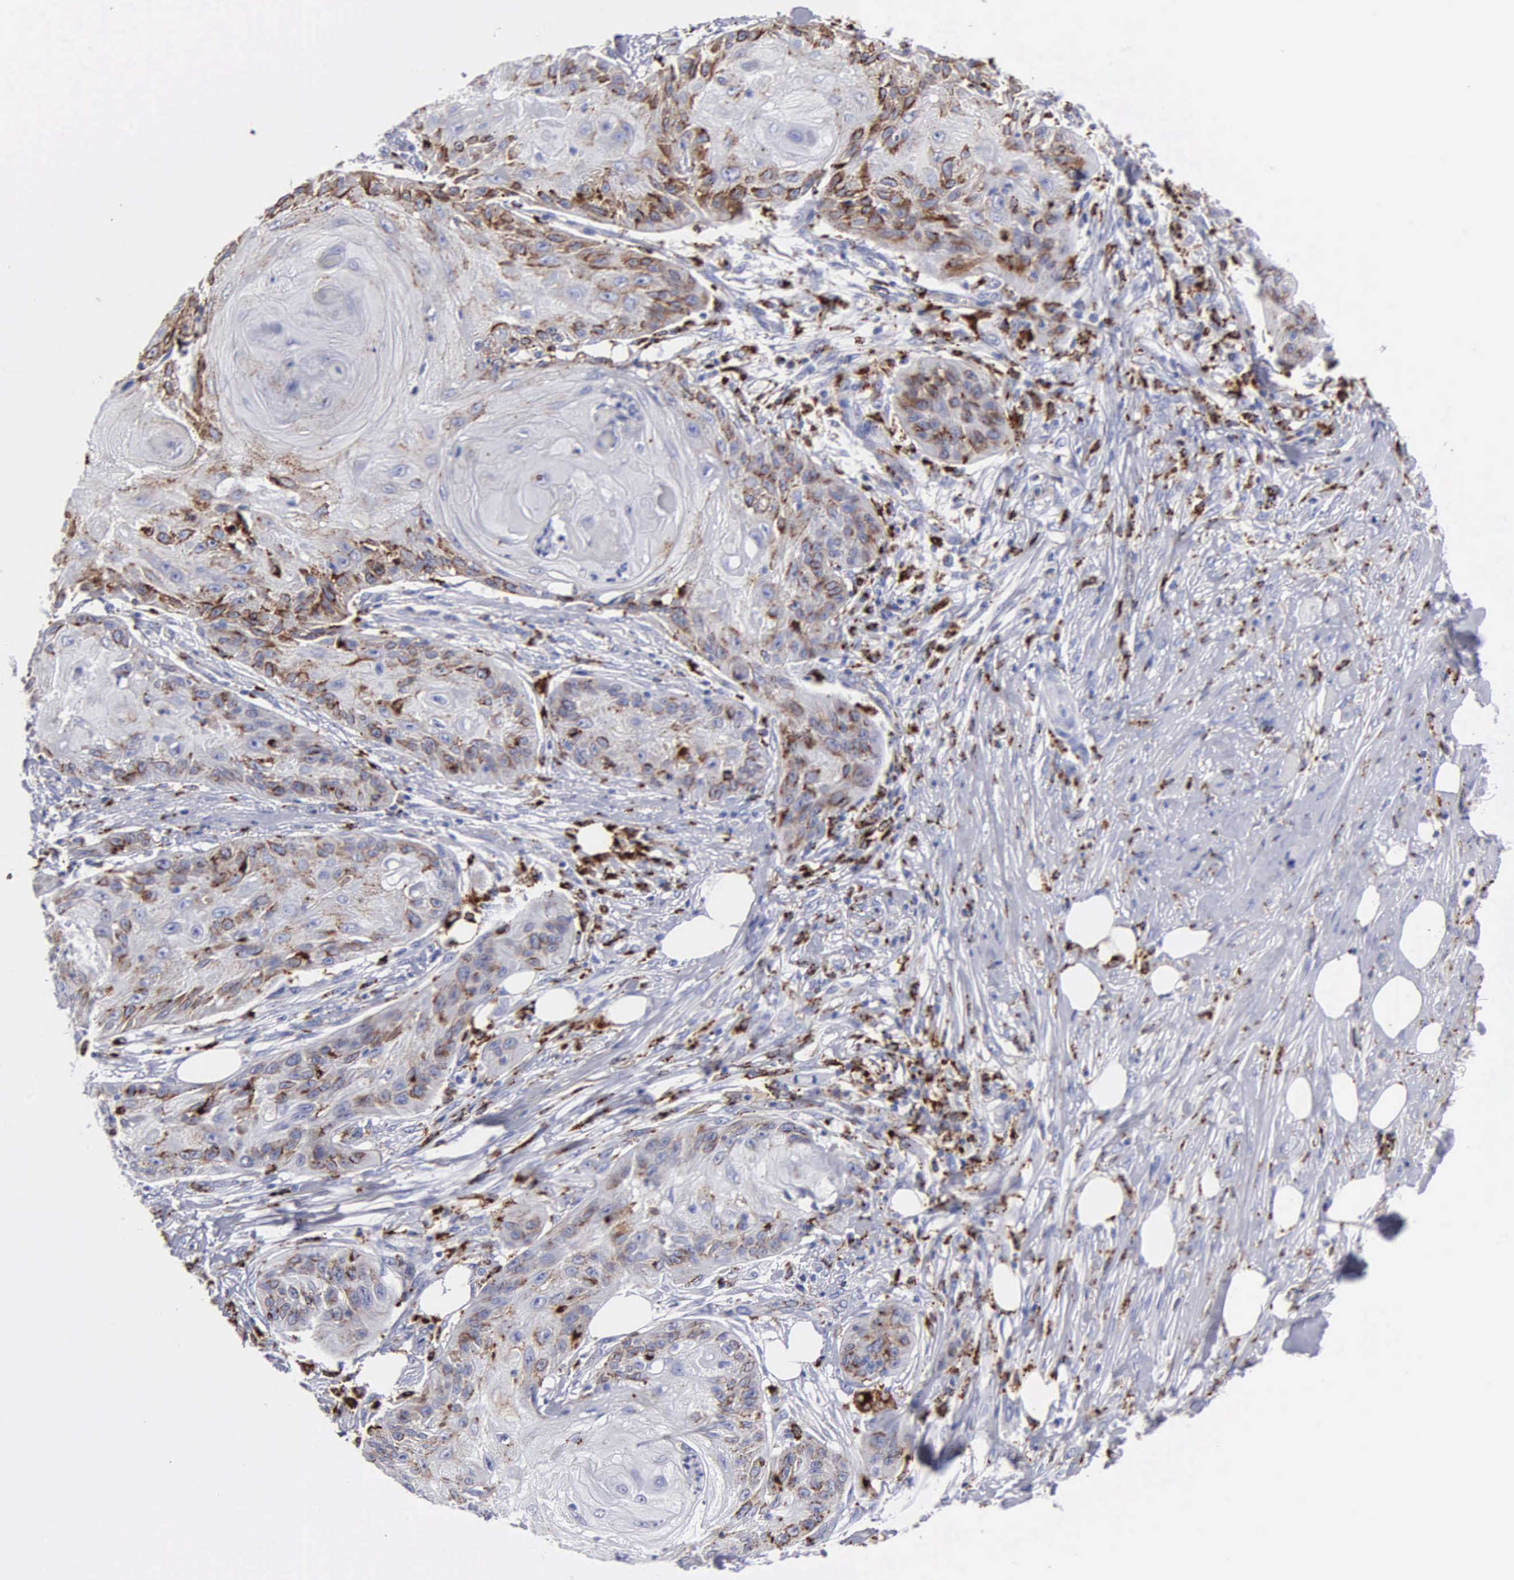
{"staining": {"intensity": "moderate", "quantity": "<25%", "location": "cytoplasmic/membranous"}, "tissue": "skin cancer", "cell_type": "Tumor cells", "image_type": "cancer", "snomed": [{"axis": "morphology", "description": "Squamous cell carcinoma, NOS"}, {"axis": "topography", "description": "Skin"}], "caption": "Protein analysis of skin squamous cell carcinoma tissue displays moderate cytoplasmic/membranous positivity in approximately <25% of tumor cells.", "gene": "CTSH", "patient": {"sex": "female", "age": 88}}